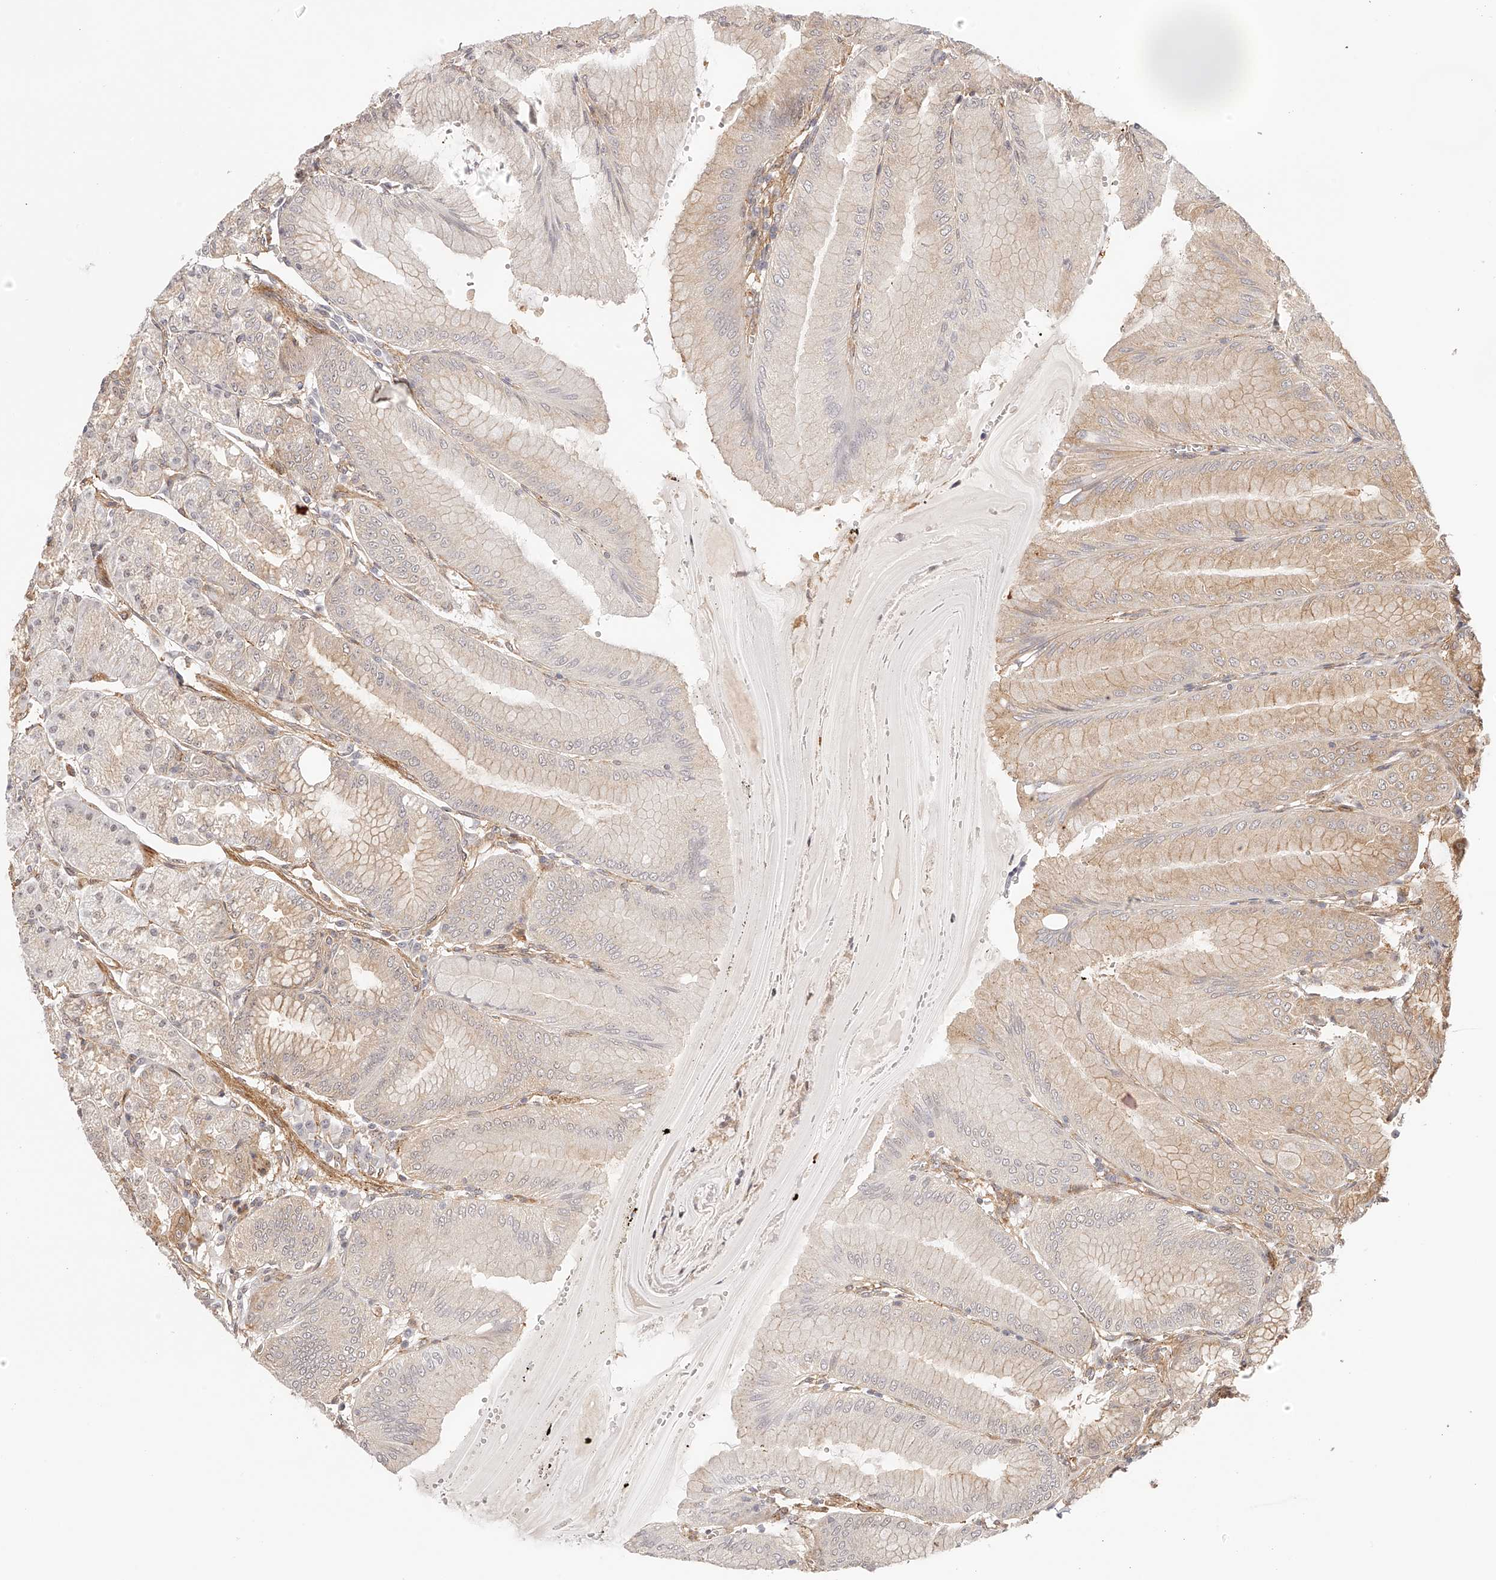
{"staining": {"intensity": "weak", "quantity": "25%-75%", "location": "cytoplasmic/membranous,nuclear"}, "tissue": "stomach", "cell_type": "Glandular cells", "image_type": "normal", "snomed": [{"axis": "morphology", "description": "Normal tissue, NOS"}, {"axis": "topography", "description": "Stomach, lower"}], "caption": "An image showing weak cytoplasmic/membranous,nuclear staining in approximately 25%-75% of glandular cells in normal stomach, as visualized by brown immunohistochemical staining.", "gene": "SYNC", "patient": {"sex": "male", "age": 71}}